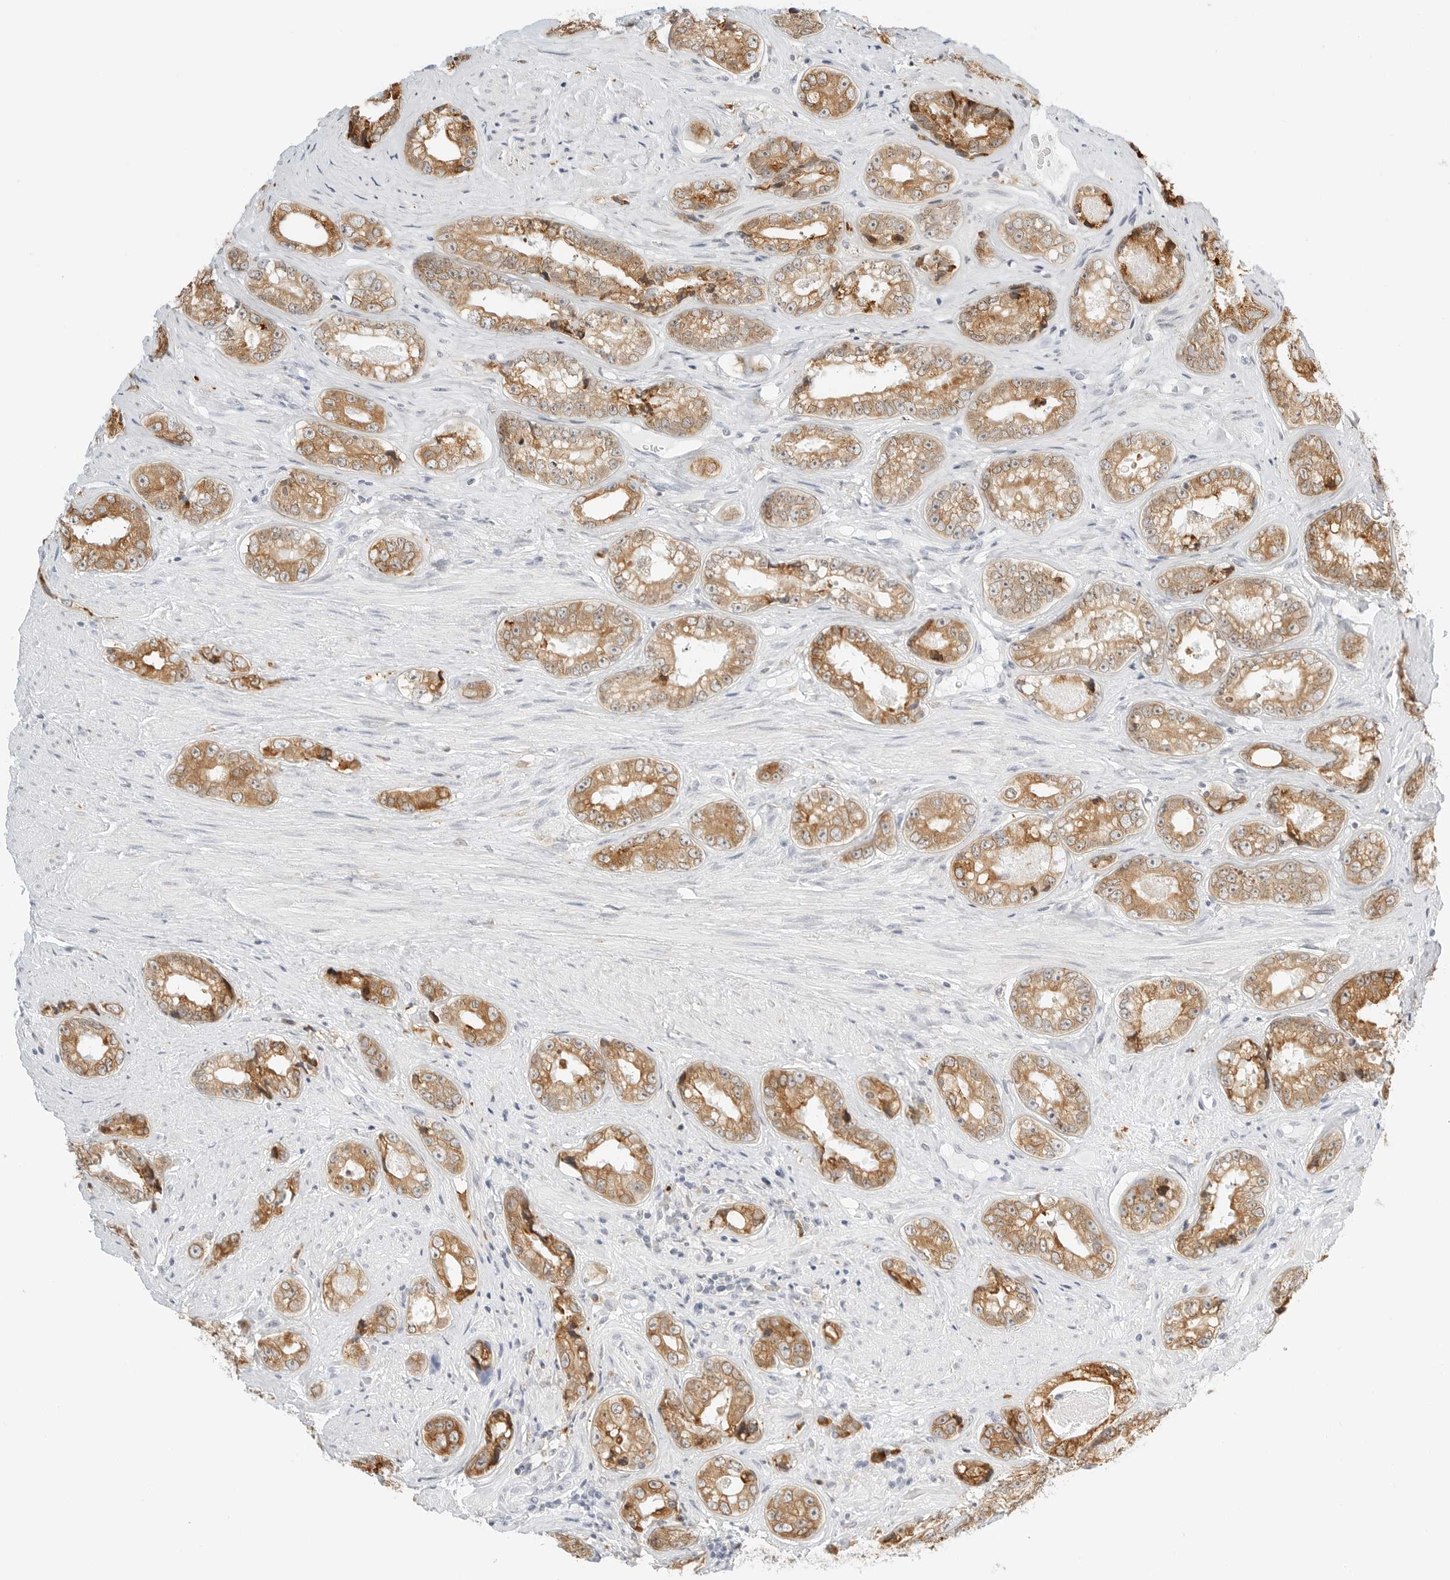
{"staining": {"intensity": "moderate", "quantity": ">75%", "location": "cytoplasmic/membranous"}, "tissue": "prostate cancer", "cell_type": "Tumor cells", "image_type": "cancer", "snomed": [{"axis": "morphology", "description": "Adenocarcinoma, High grade"}, {"axis": "topography", "description": "Prostate"}], "caption": "Approximately >75% of tumor cells in human prostate cancer (adenocarcinoma (high-grade)) show moderate cytoplasmic/membranous protein staining as visualized by brown immunohistochemical staining.", "gene": "THEM4", "patient": {"sex": "male", "age": 61}}